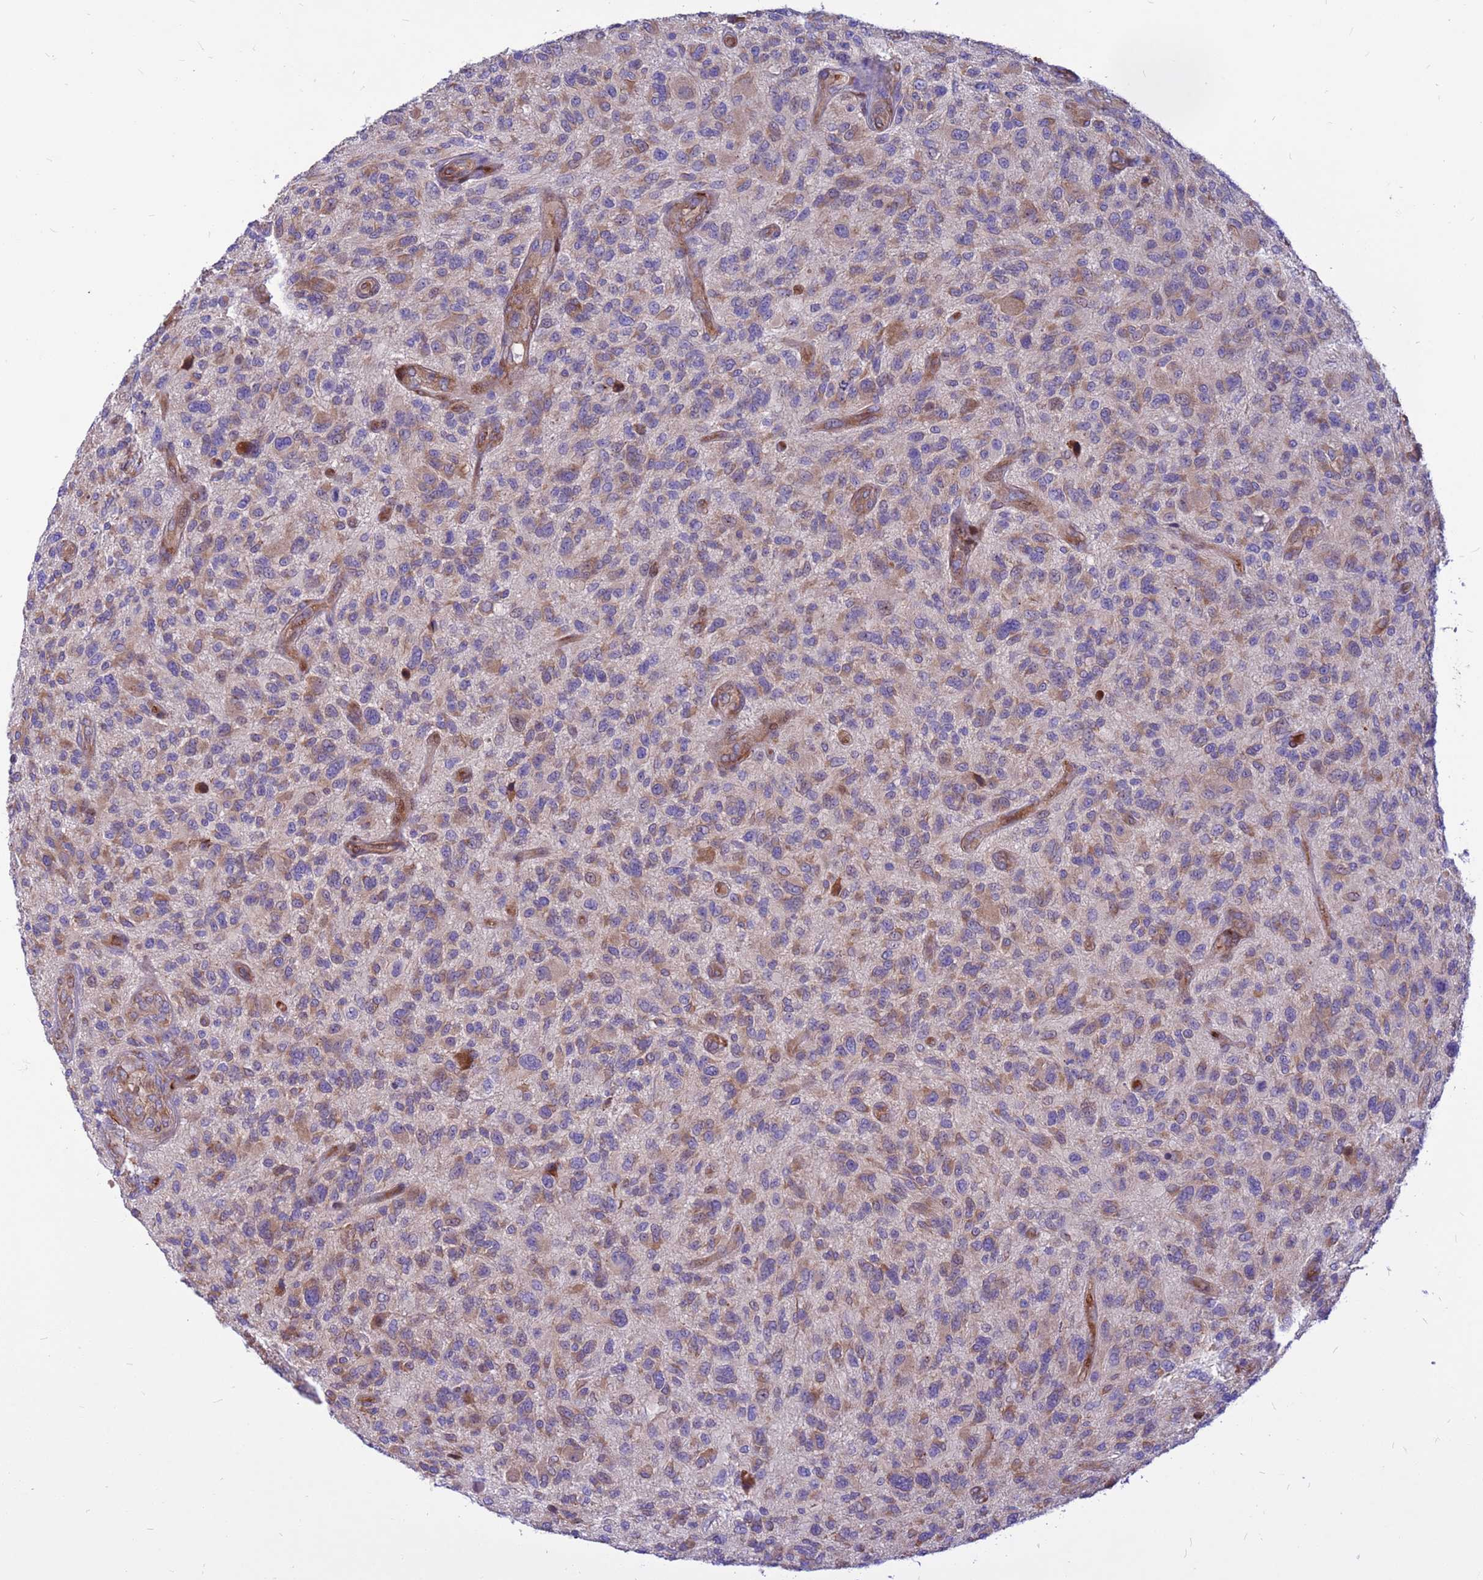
{"staining": {"intensity": "moderate", "quantity": "<25%", "location": "cytoplasmic/membranous"}, "tissue": "glioma", "cell_type": "Tumor cells", "image_type": "cancer", "snomed": [{"axis": "morphology", "description": "Glioma, malignant, High grade"}, {"axis": "topography", "description": "Brain"}], "caption": "An immunohistochemistry micrograph of neoplastic tissue is shown. Protein staining in brown shows moderate cytoplasmic/membranous positivity in glioma within tumor cells.", "gene": "ZNF669", "patient": {"sex": "male", "age": 47}}